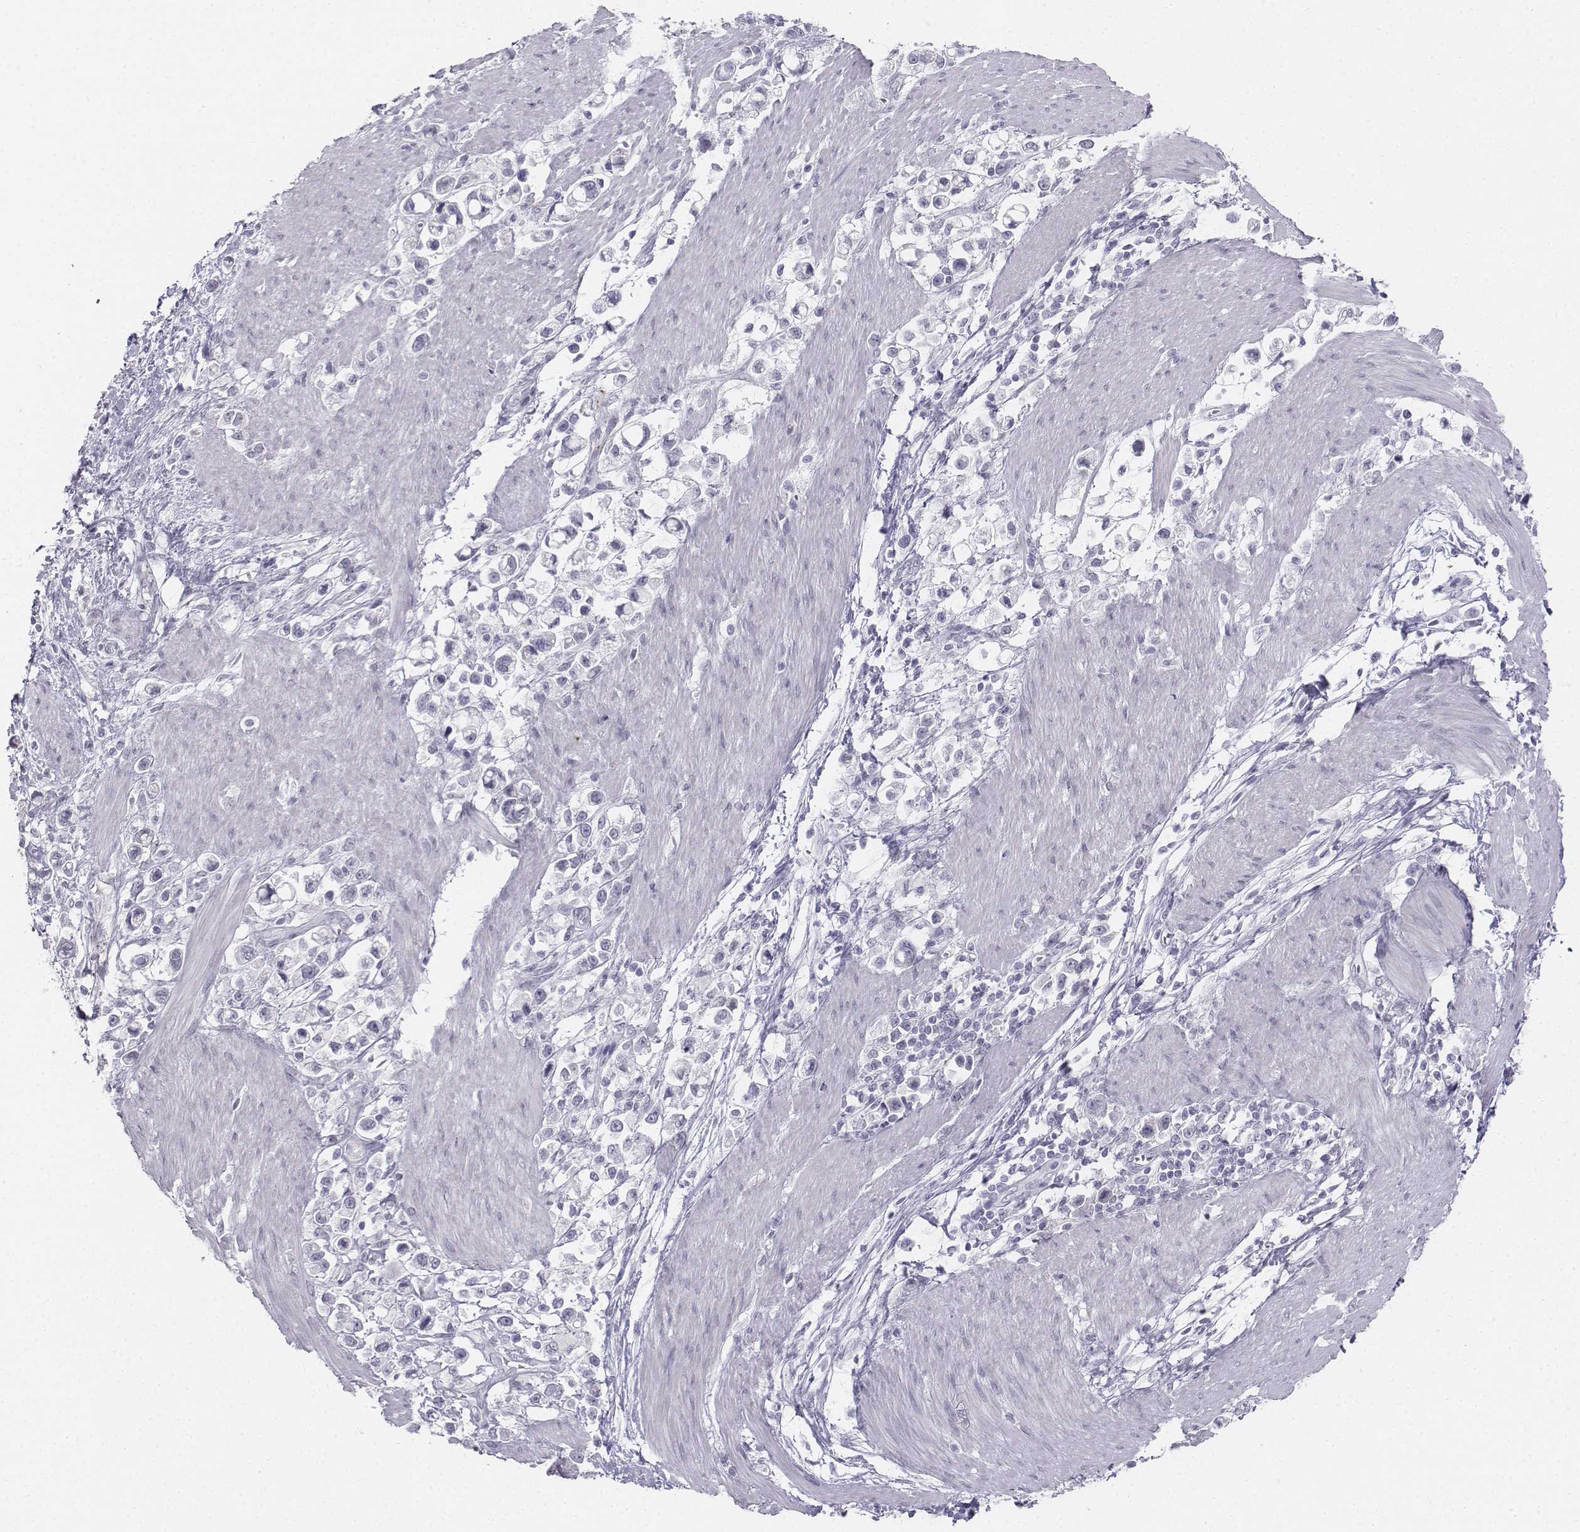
{"staining": {"intensity": "negative", "quantity": "none", "location": "none"}, "tissue": "stomach cancer", "cell_type": "Tumor cells", "image_type": "cancer", "snomed": [{"axis": "morphology", "description": "Adenocarcinoma, NOS"}, {"axis": "topography", "description": "Stomach"}], "caption": "A photomicrograph of human stomach adenocarcinoma is negative for staining in tumor cells. Nuclei are stained in blue.", "gene": "TH", "patient": {"sex": "male", "age": 63}}